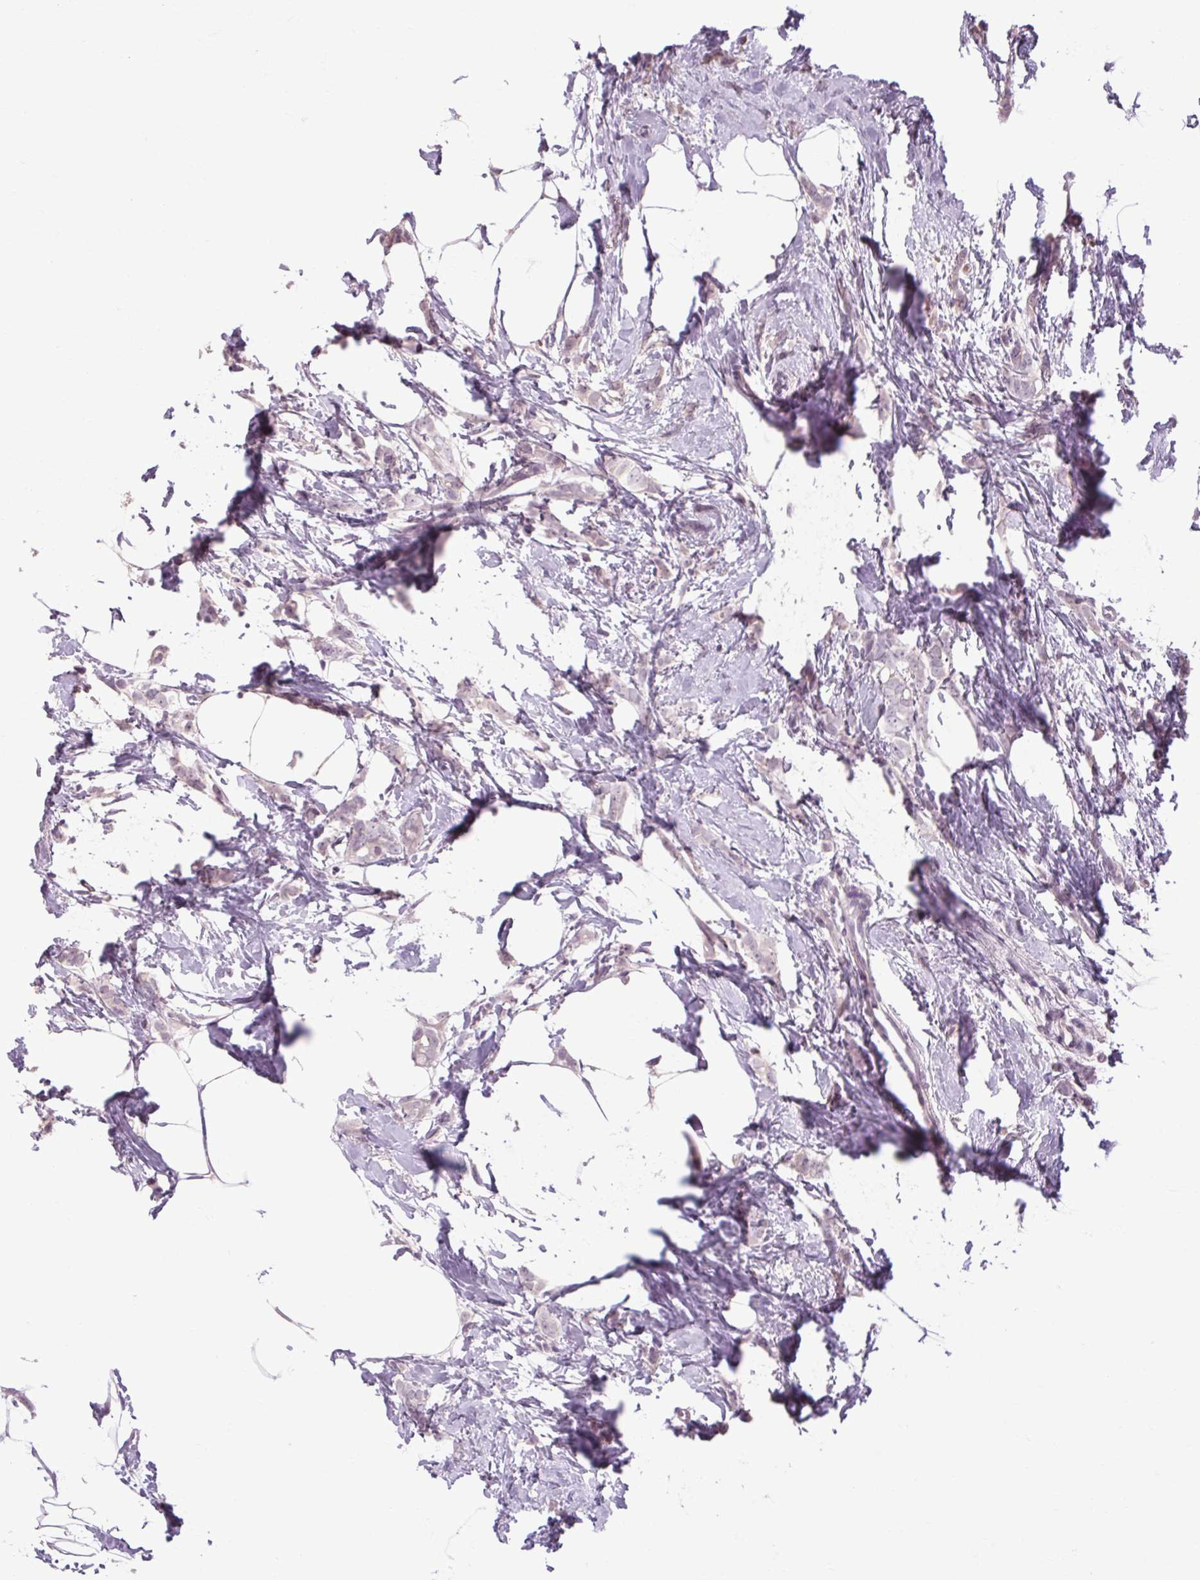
{"staining": {"intensity": "negative", "quantity": "none", "location": "none"}, "tissue": "breast cancer", "cell_type": "Tumor cells", "image_type": "cancer", "snomed": [{"axis": "morphology", "description": "Duct carcinoma"}, {"axis": "topography", "description": "Breast"}], "caption": "High power microscopy photomicrograph of an immunohistochemistry image of breast cancer (infiltrating ductal carcinoma), revealing no significant positivity in tumor cells. The staining was performed using DAB to visualize the protein expression in brown, while the nuclei were stained in blue with hematoxylin (Magnification: 20x).", "gene": "POMC", "patient": {"sex": "female", "age": 40}}